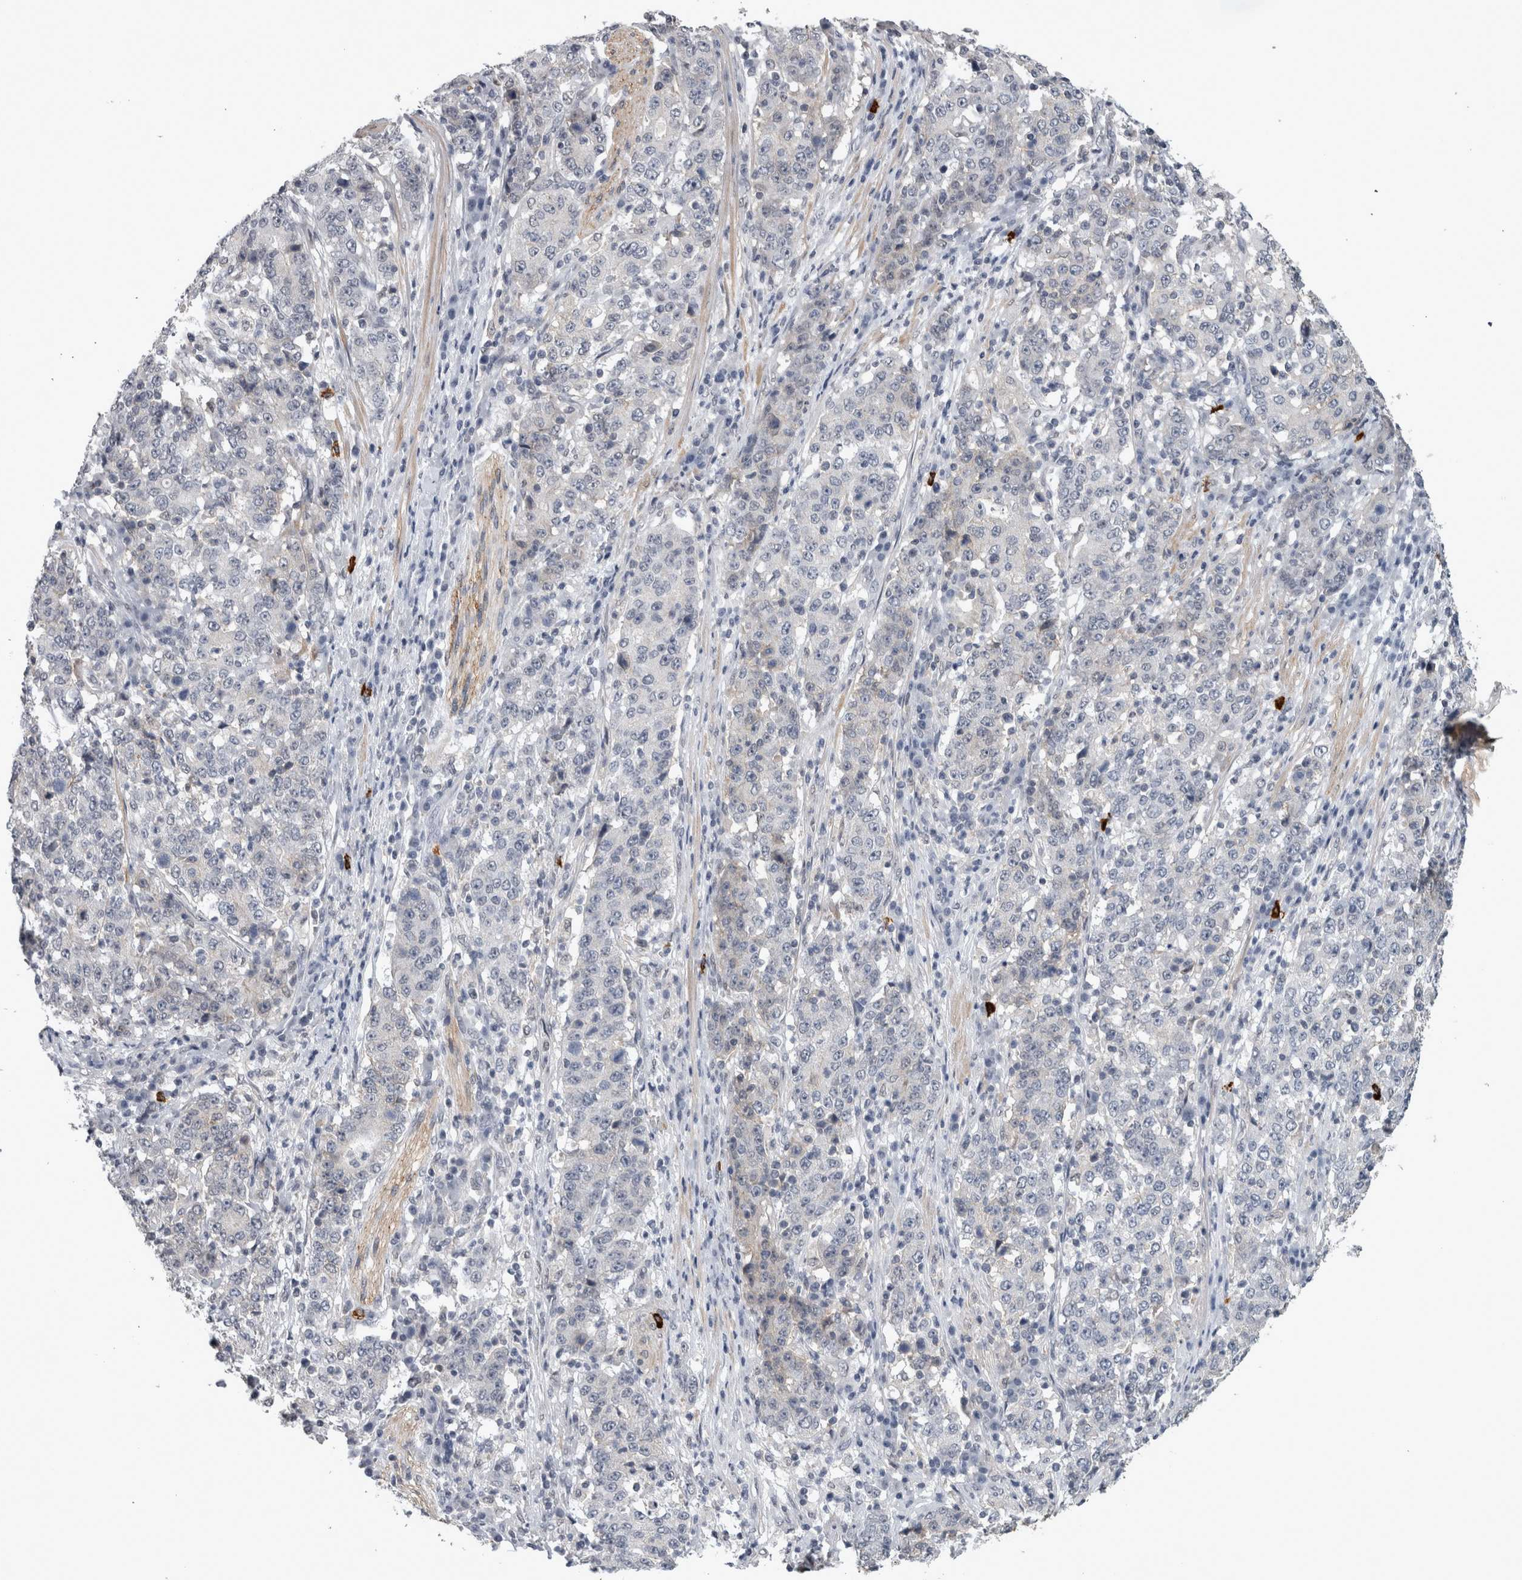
{"staining": {"intensity": "negative", "quantity": "none", "location": "none"}, "tissue": "stomach cancer", "cell_type": "Tumor cells", "image_type": "cancer", "snomed": [{"axis": "morphology", "description": "Adenocarcinoma, NOS"}, {"axis": "topography", "description": "Stomach"}], "caption": "Immunohistochemistry histopathology image of neoplastic tissue: human stomach cancer stained with DAB displays no significant protein positivity in tumor cells.", "gene": "PEBP4", "patient": {"sex": "male", "age": 59}}